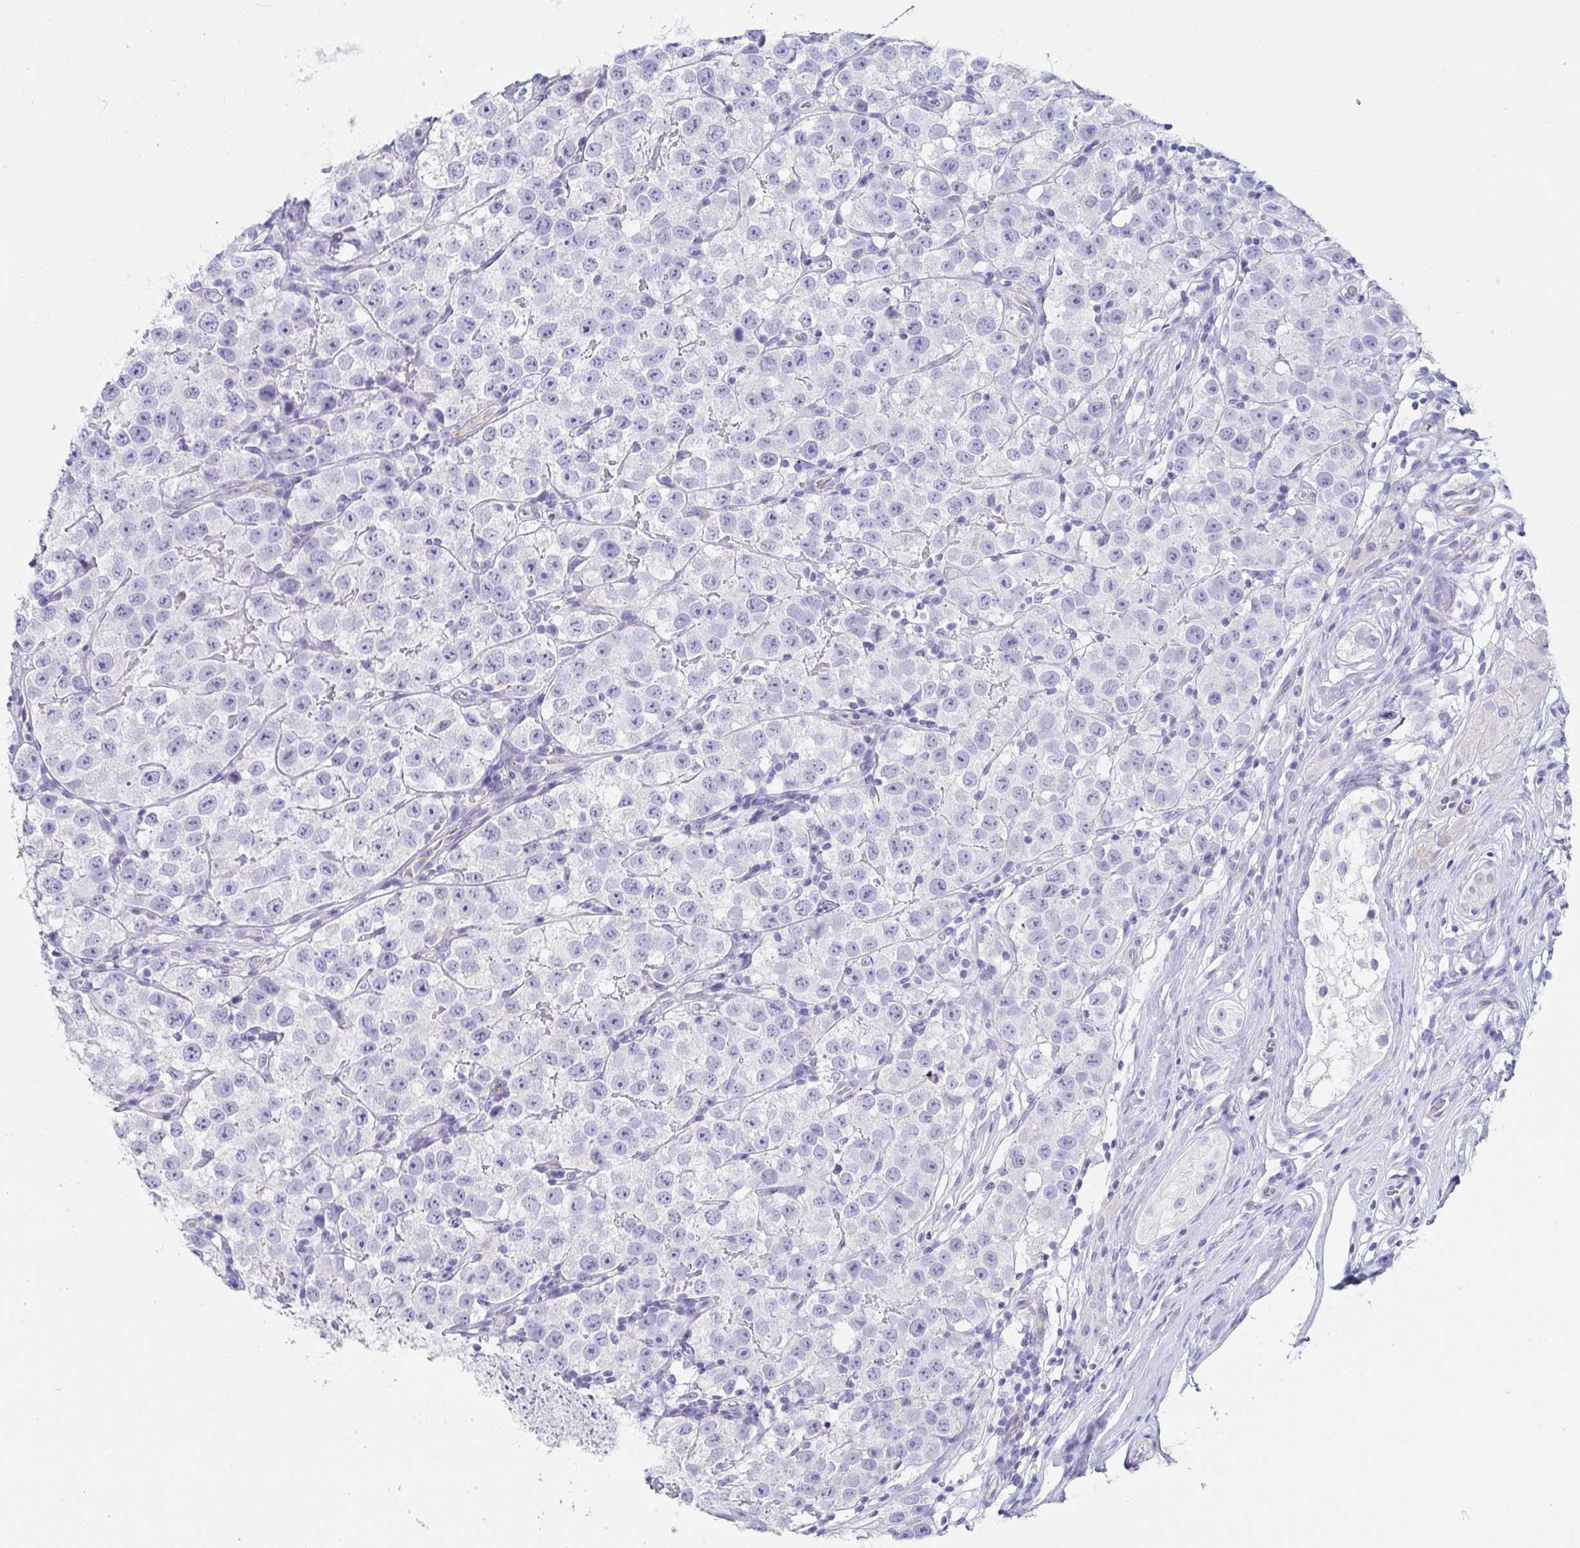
{"staining": {"intensity": "negative", "quantity": "none", "location": "none"}, "tissue": "testis cancer", "cell_type": "Tumor cells", "image_type": "cancer", "snomed": [{"axis": "morphology", "description": "Seminoma, NOS"}, {"axis": "topography", "description": "Testis"}], "caption": "Immunohistochemistry of testis cancer shows no staining in tumor cells.", "gene": "PRR27", "patient": {"sex": "male", "age": 34}}